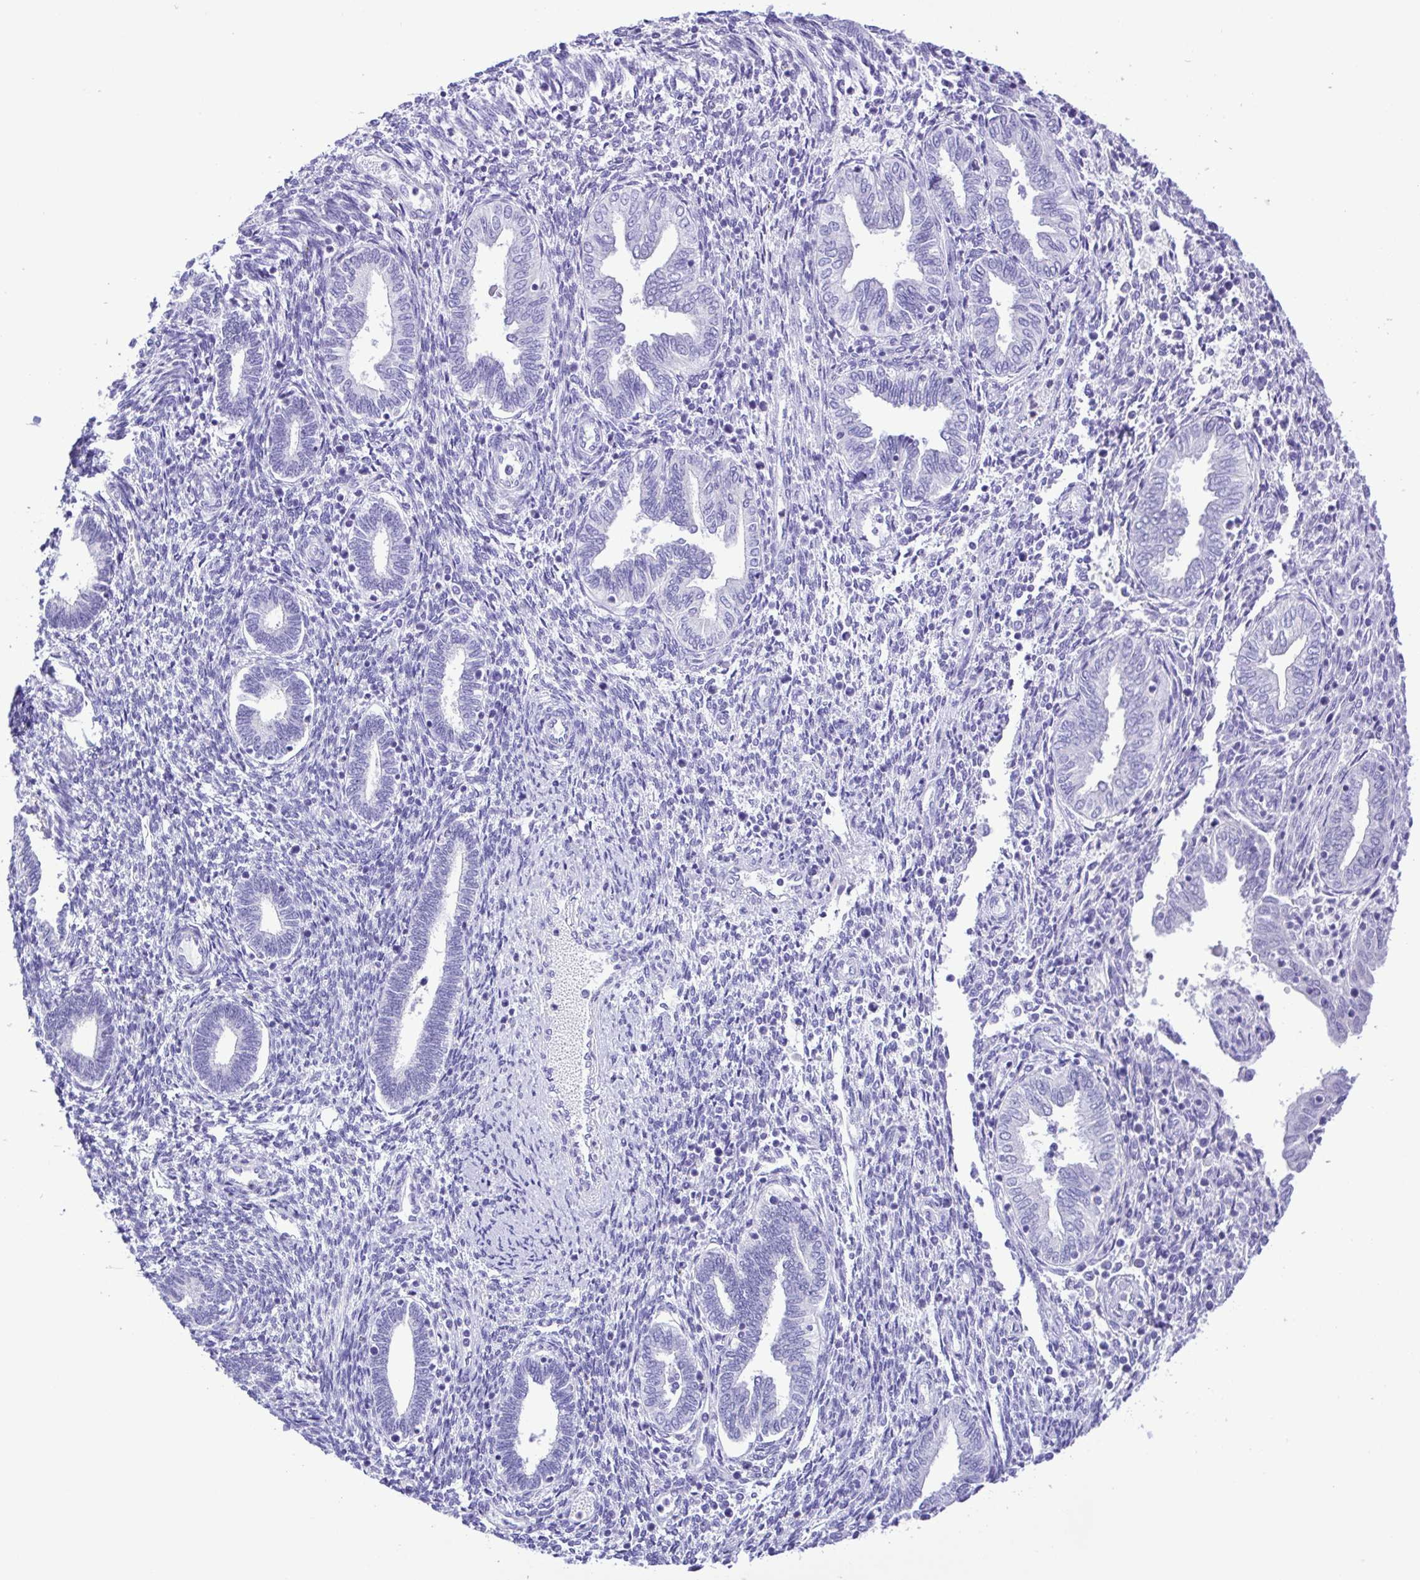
{"staining": {"intensity": "negative", "quantity": "none", "location": "none"}, "tissue": "endometrium", "cell_type": "Cells in endometrial stroma", "image_type": "normal", "snomed": [{"axis": "morphology", "description": "Normal tissue, NOS"}, {"axis": "topography", "description": "Endometrium"}], "caption": "IHC image of normal endometrium stained for a protein (brown), which shows no staining in cells in endometrial stroma.", "gene": "SYT1", "patient": {"sex": "female", "age": 42}}